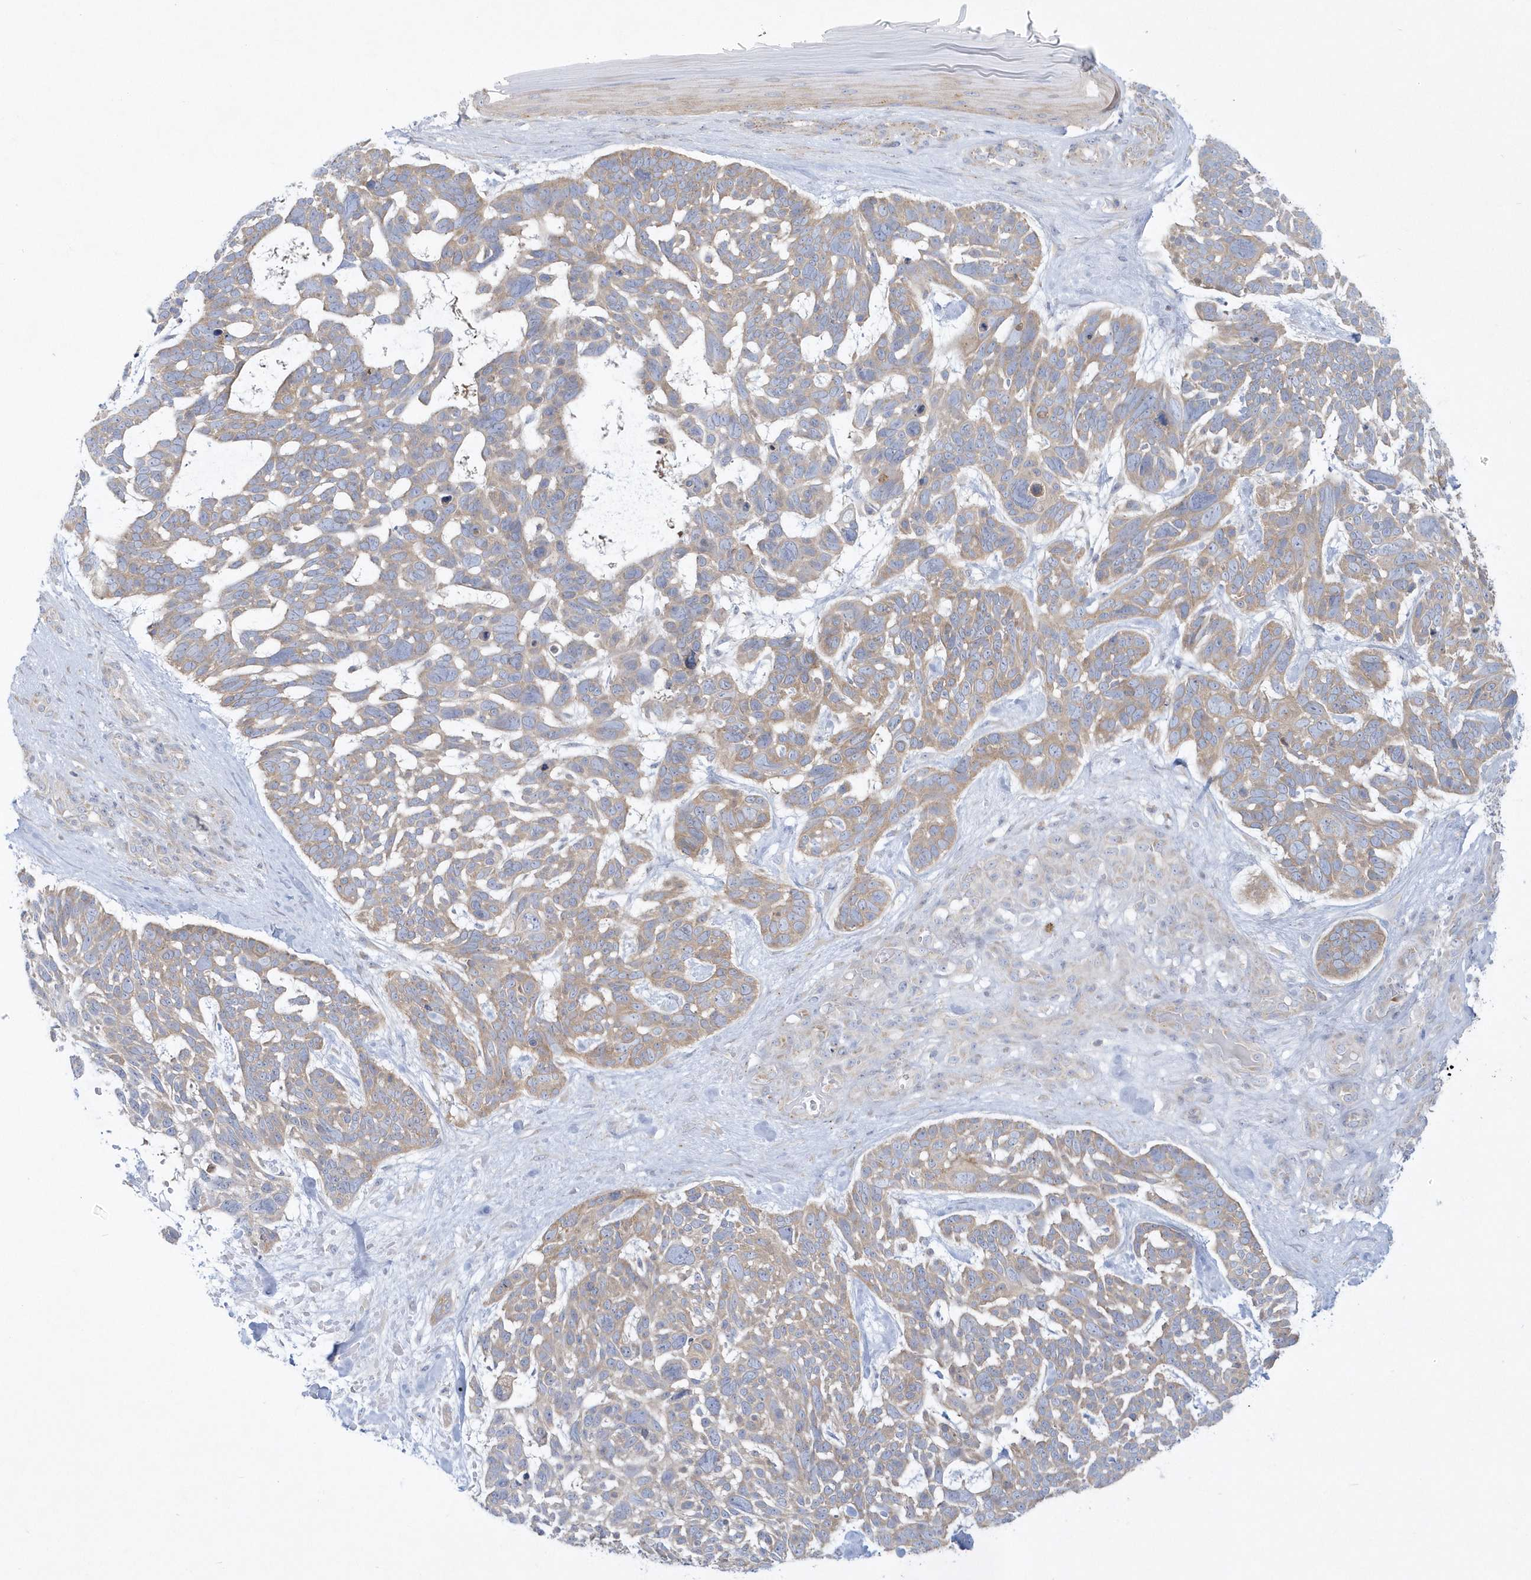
{"staining": {"intensity": "weak", "quantity": ">75%", "location": "cytoplasmic/membranous"}, "tissue": "skin cancer", "cell_type": "Tumor cells", "image_type": "cancer", "snomed": [{"axis": "morphology", "description": "Basal cell carcinoma"}, {"axis": "topography", "description": "Skin"}], "caption": "Basal cell carcinoma (skin) stained with immunohistochemistry shows weak cytoplasmic/membranous staining in about >75% of tumor cells. (Stains: DAB in brown, nuclei in blue, Microscopy: brightfield microscopy at high magnification).", "gene": "DNAJC18", "patient": {"sex": "male", "age": 88}}